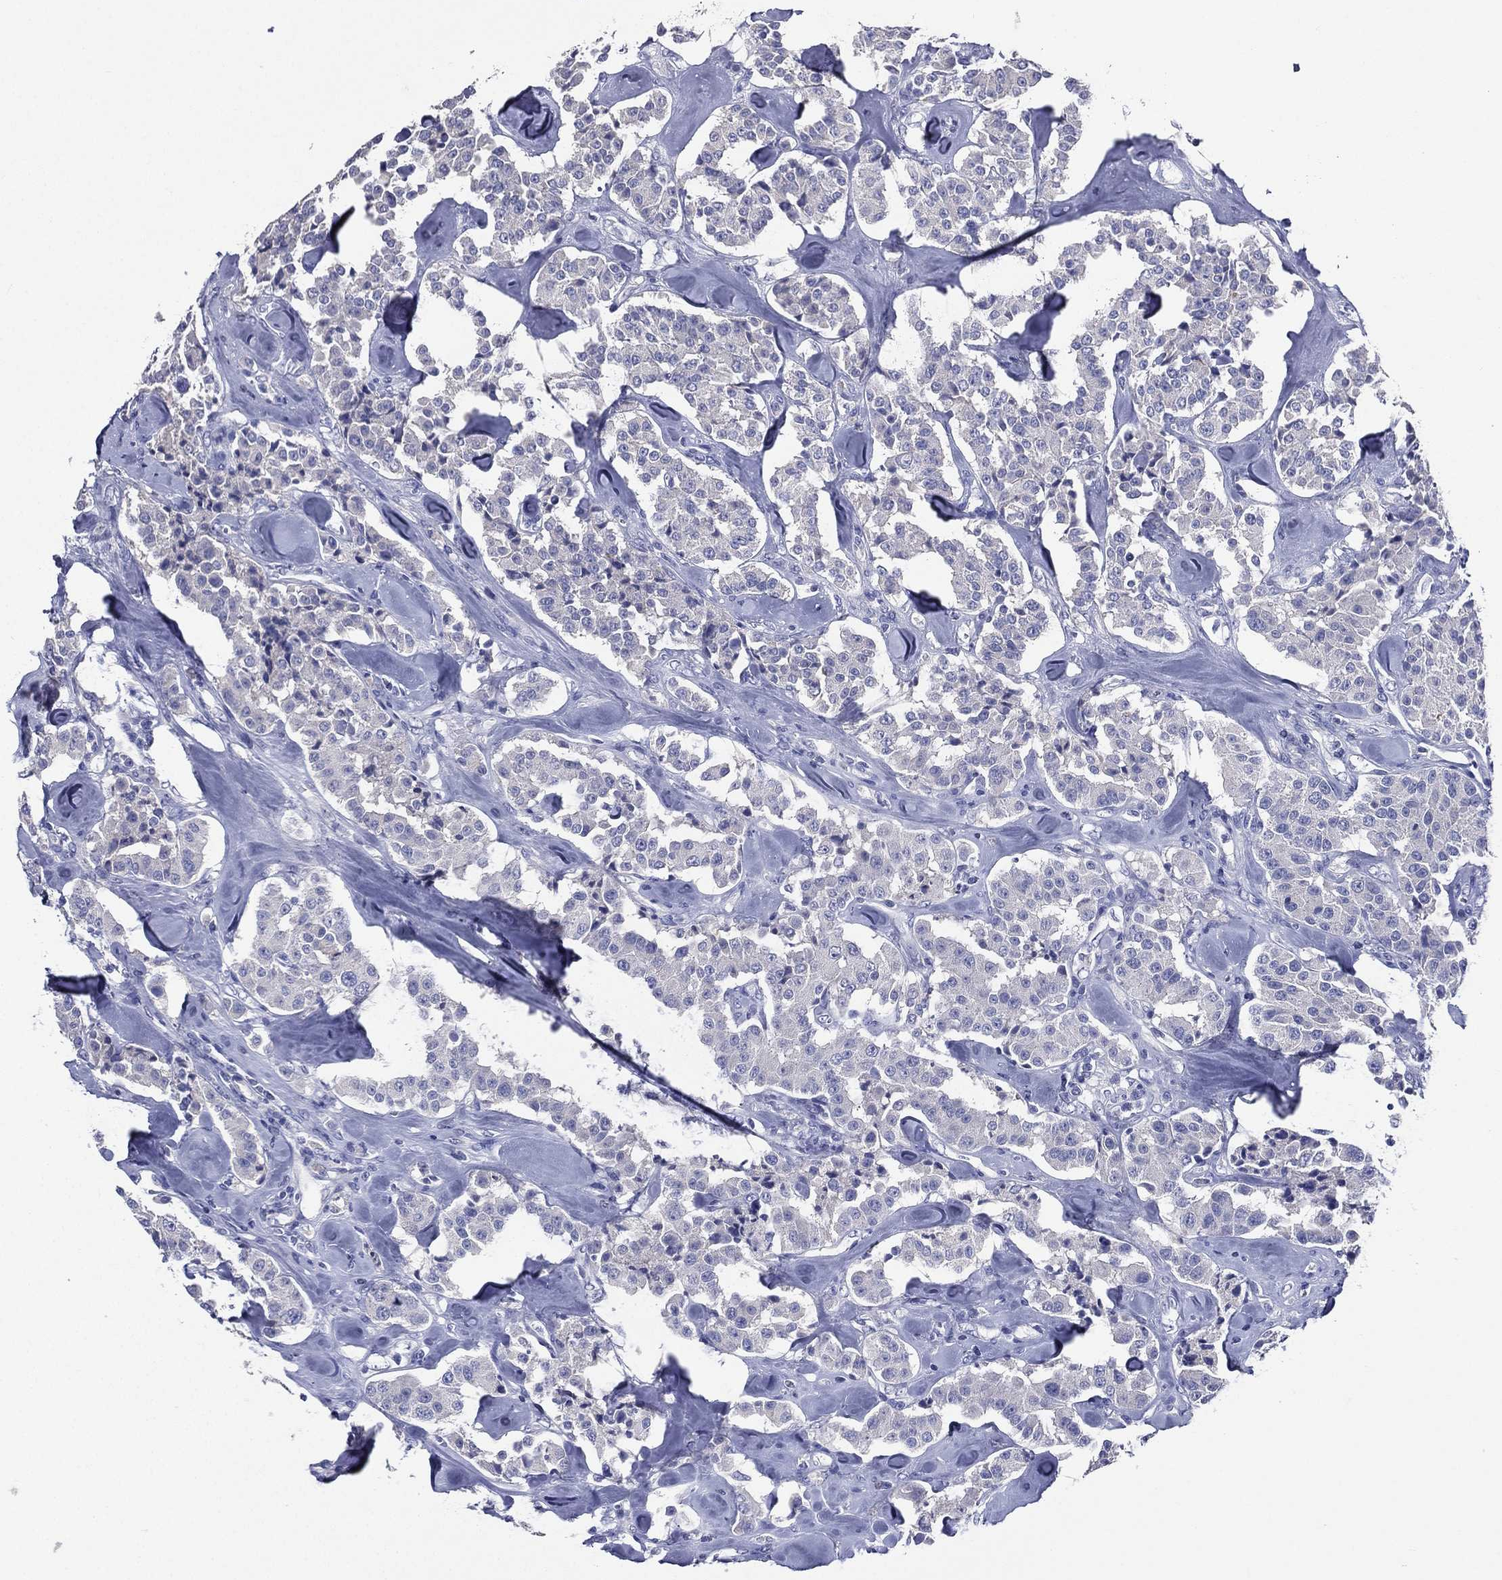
{"staining": {"intensity": "negative", "quantity": "none", "location": "none"}, "tissue": "carcinoid", "cell_type": "Tumor cells", "image_type": "cancer", "snomed": [{"axis": "morphology", "description": "Carcinoid, malignant, NOS"}, {"axis": "topography", "description": "Pancreas"}], "caption": "An IHC micrograph of carcinoid (malignant) is shown. There is no staining in tumor cells of carcinoid (malignant).", "gene": "TGM1", "patient": {"sex": "male", "age": 41}}